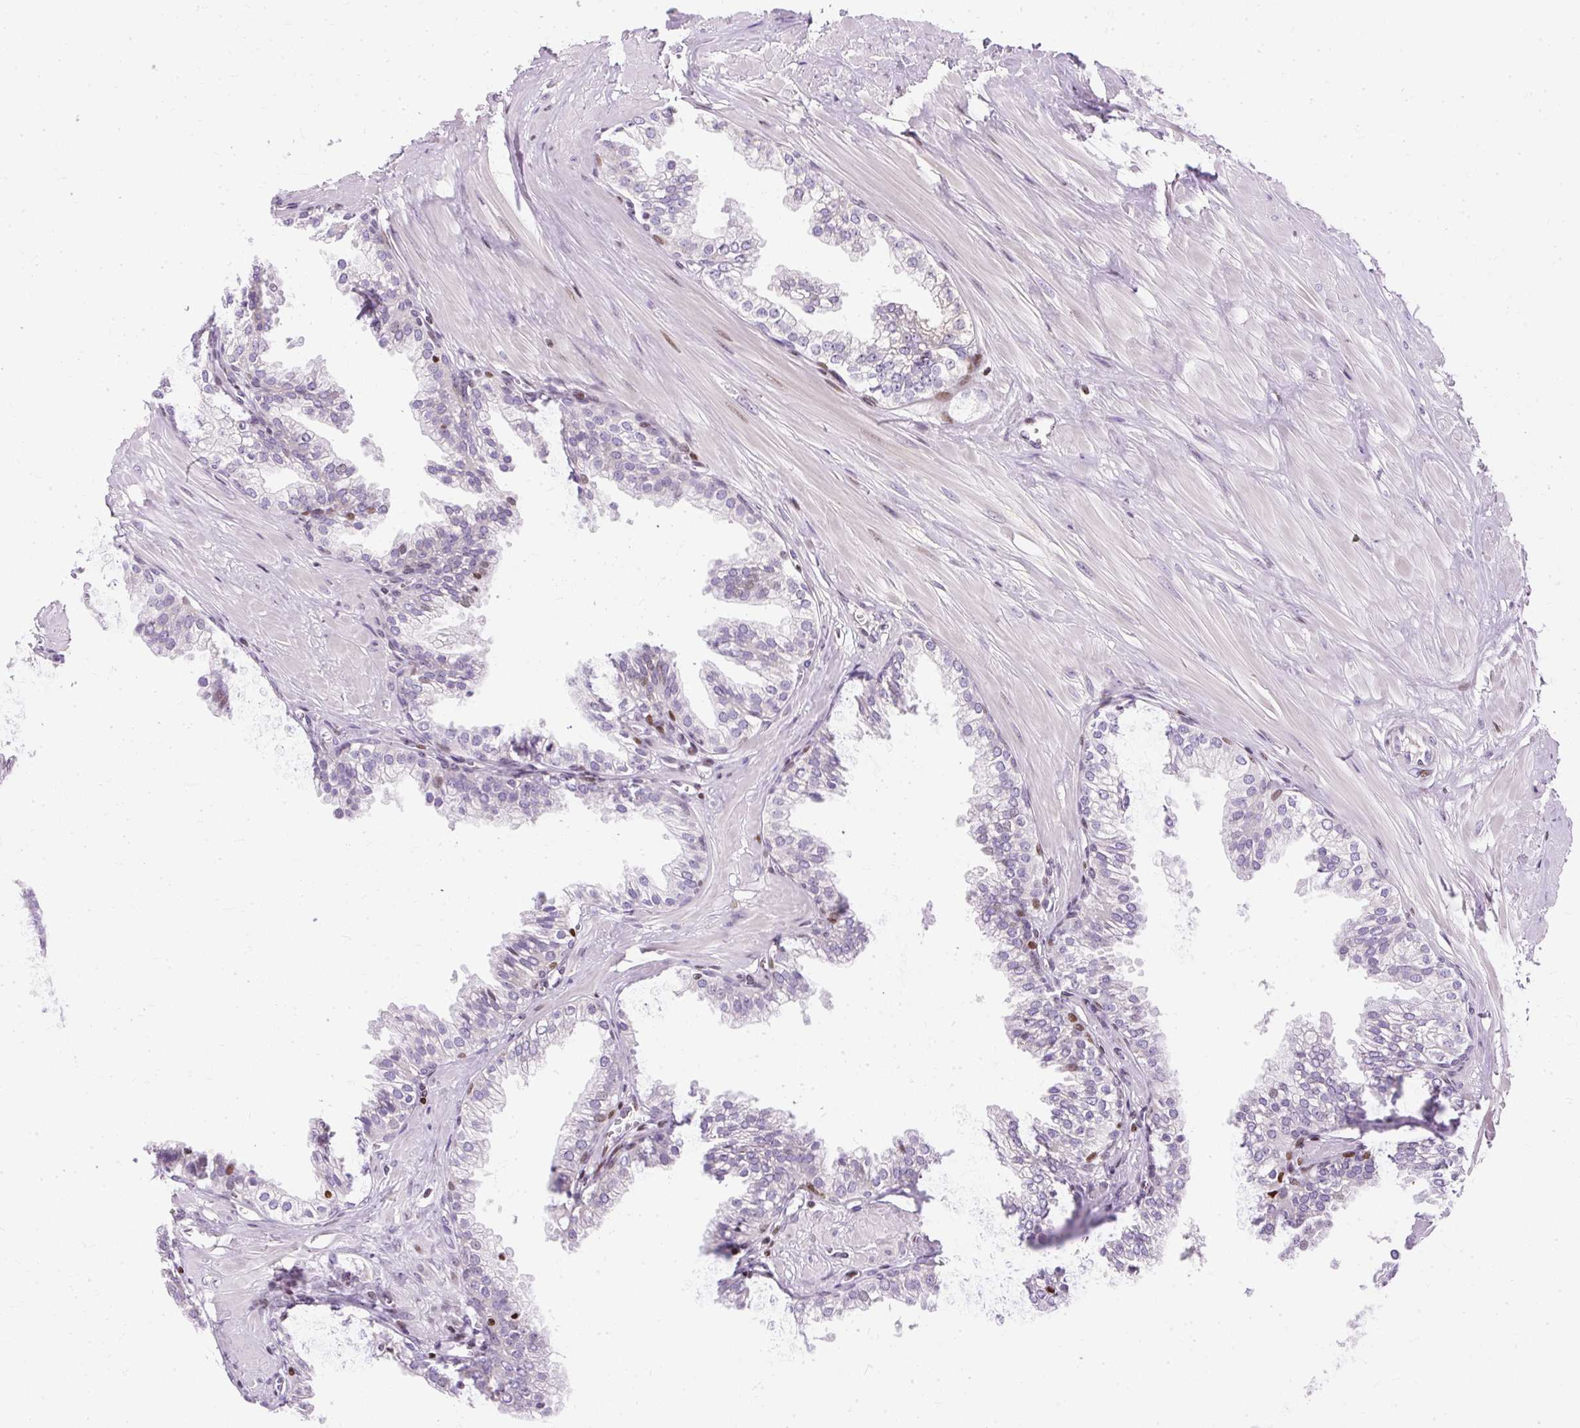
{"staining": {"intensity": "moderate", "quantity": "<25%", "location": "nuclear"}, "tissue": "prostate", "cell_type": "Glandular cells", "image_type": "normal", "snomed": [{"axis": "morphology", "description": "Normal tissue, NOS"}, {"axis": "topography", "description": "Prostate"}, {"axis": "topography", "description": "Peripheral nerve tissue"}], "caption": "Immunohistochemical staining of benign prostate demonstrates moderate nuclear protein staining in approximately <25% of glandular cells.", "gene": "TMEM177", "patient": {"sex": "male", "age": 55}}